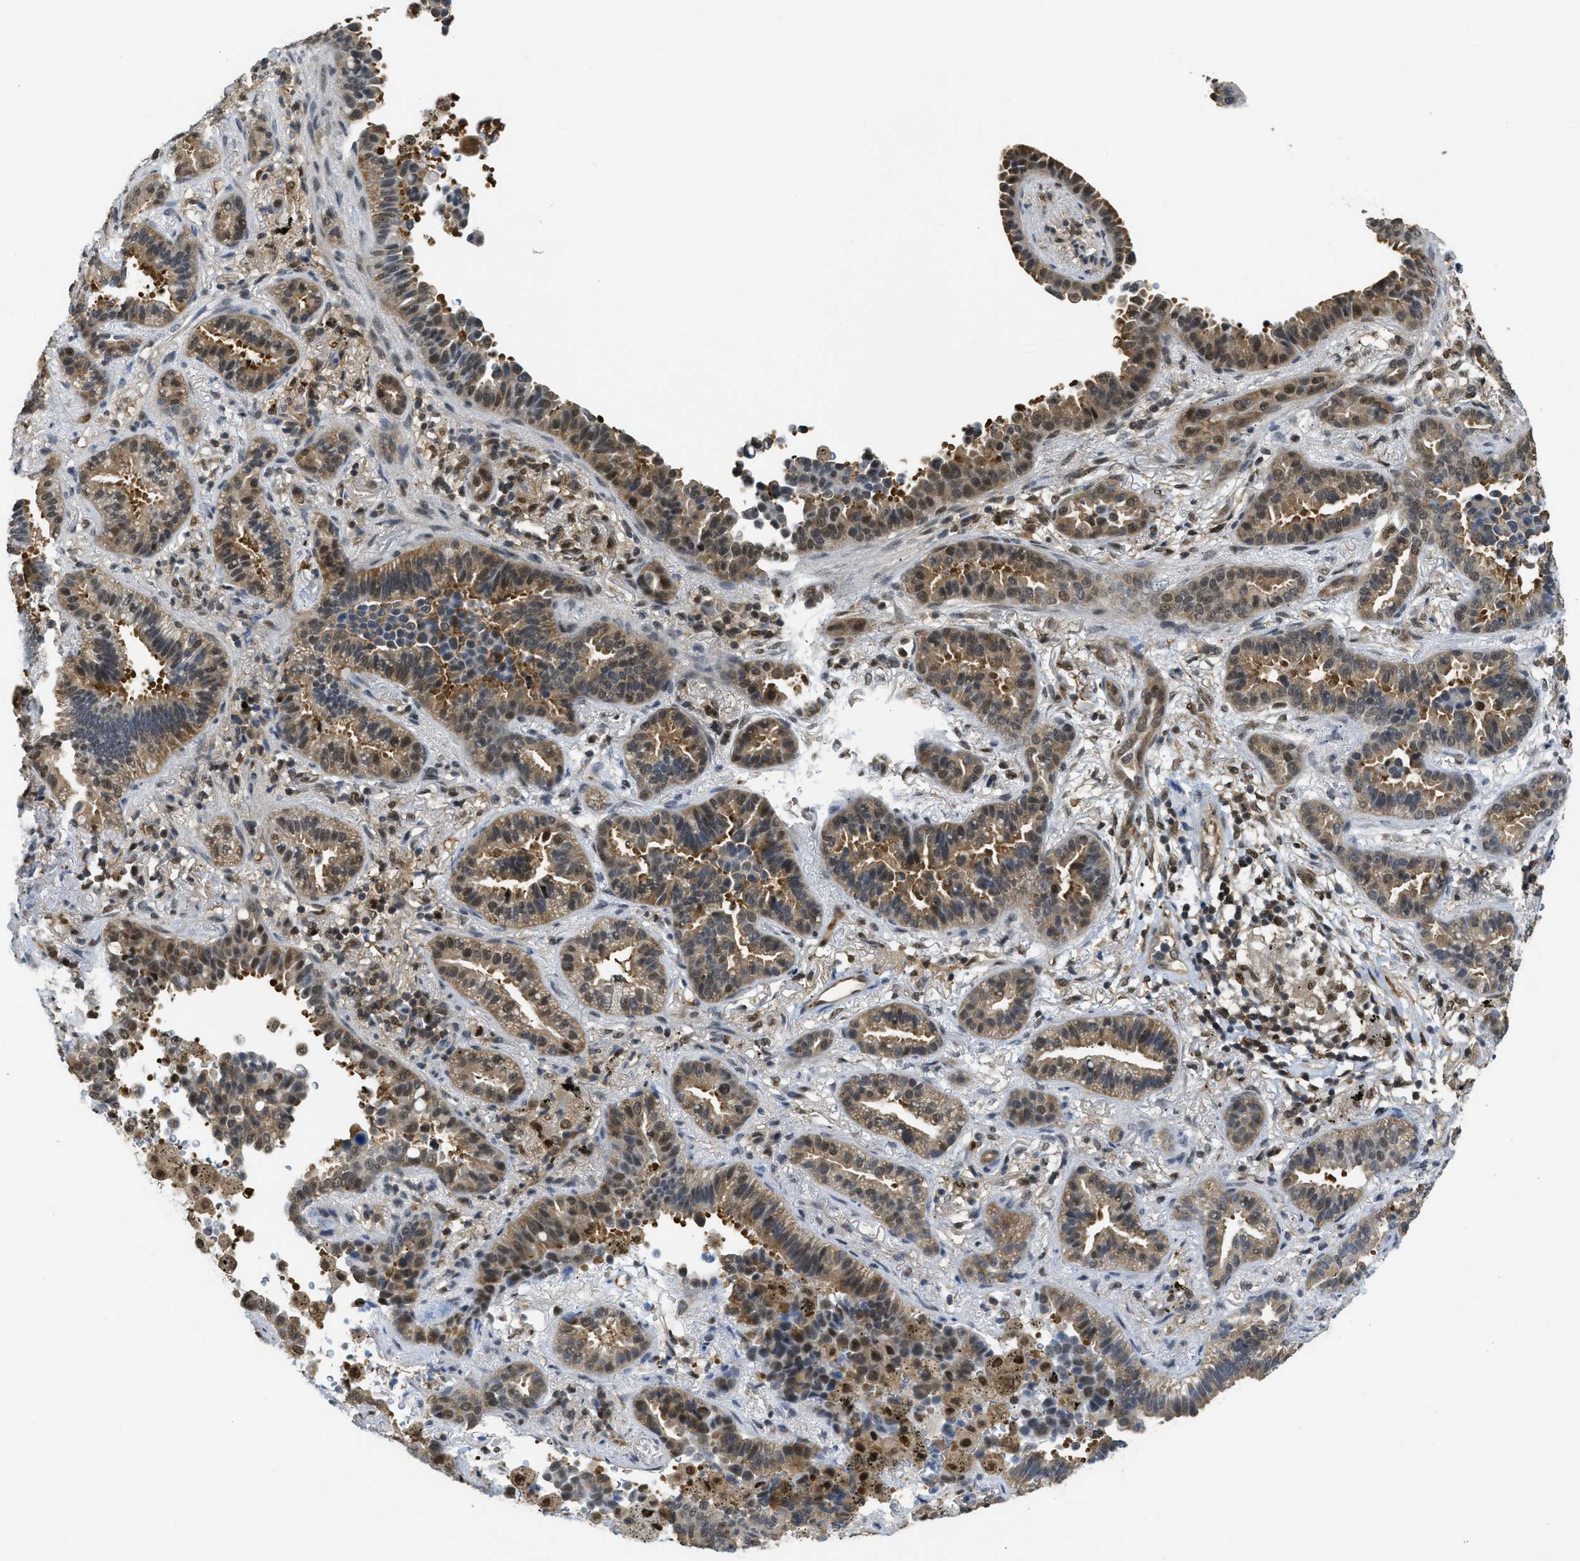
{"staining": {"intensity": "moderate", "quantity": "25%-75%", "location": "cytoplasmic/membranous,nuclear"}, "tissue": "lung cancer", "cell_type": "Tumor cells", "image_type": "cancer", "snomed": [{"axis": "morphology", "description": "Normal tissue, NOS"}, {"axis": "morphology", "description": "Adenocarcinoma, NOS"}, {"axis": "topography", "description": "Lung"}], "caption": "Adenocarcinoma (lung) stained with a protein marker shows moderate staining in tumor cells.", "gene": "PSMC5", "patient": {"sex": "male", "age": 59}}